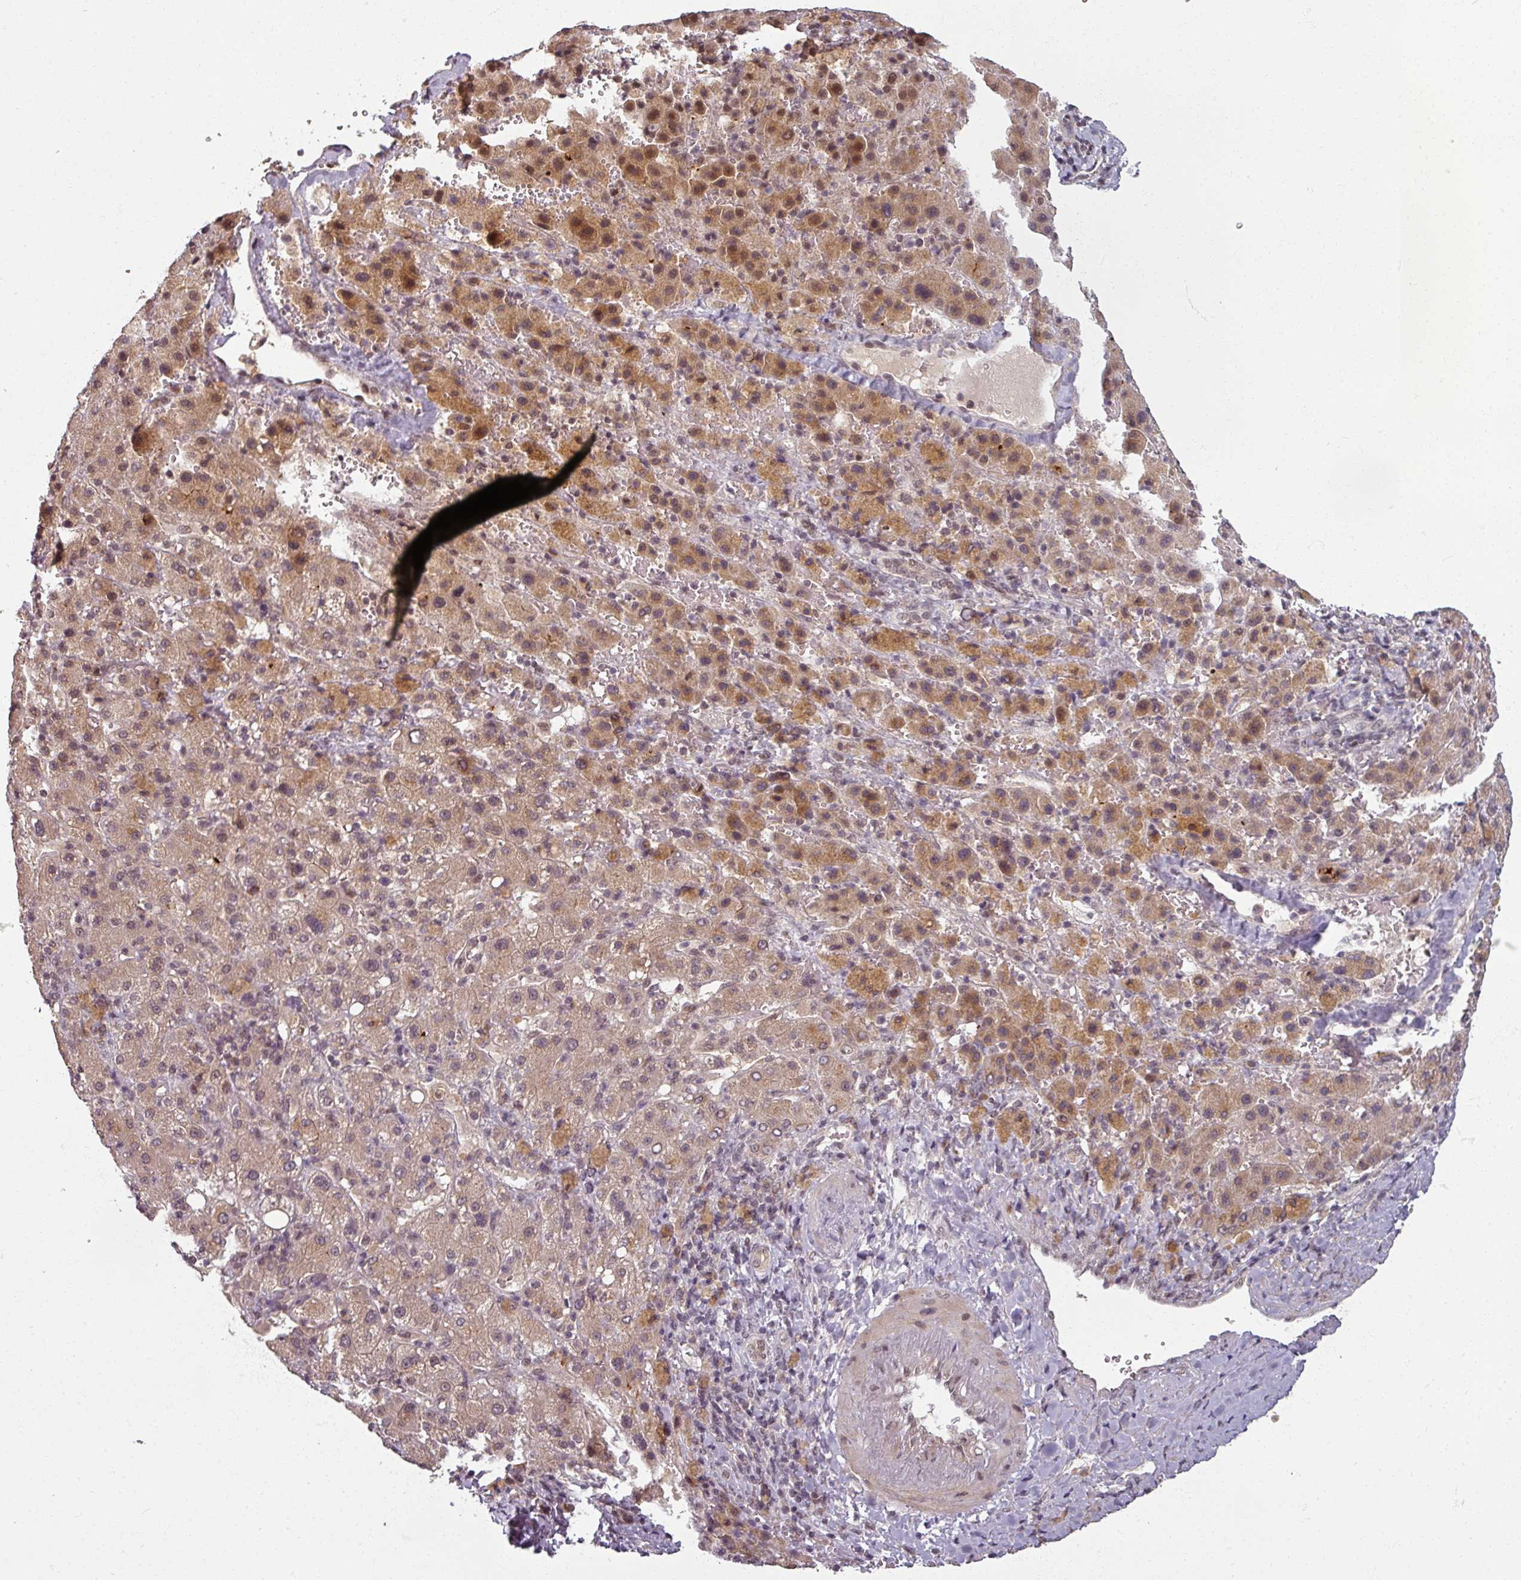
{"staining": {"intensity": "moderate", "quantity": "25%-75%", "location": "cytoplasmic/membranous,nuclear"}, "tissue": "liver cancer", "cell_type": "Tumor cells", "image_type": "cancer", "snomed": [{"axis": "morphology", "description": "Carcinoma, Hepatocellular, NOS"}, {"axis": "topography", "description": "Liver"}], "caption": "DAB immunohistochemical staining of human liver hepatocellular carcinoma displays moderate cytoplasmic/membranous and nuclear protein staining in about 25%-75% of tumor cells.", "gene": "POLR2G", "patient": {"sex": "female", "age": 58}}